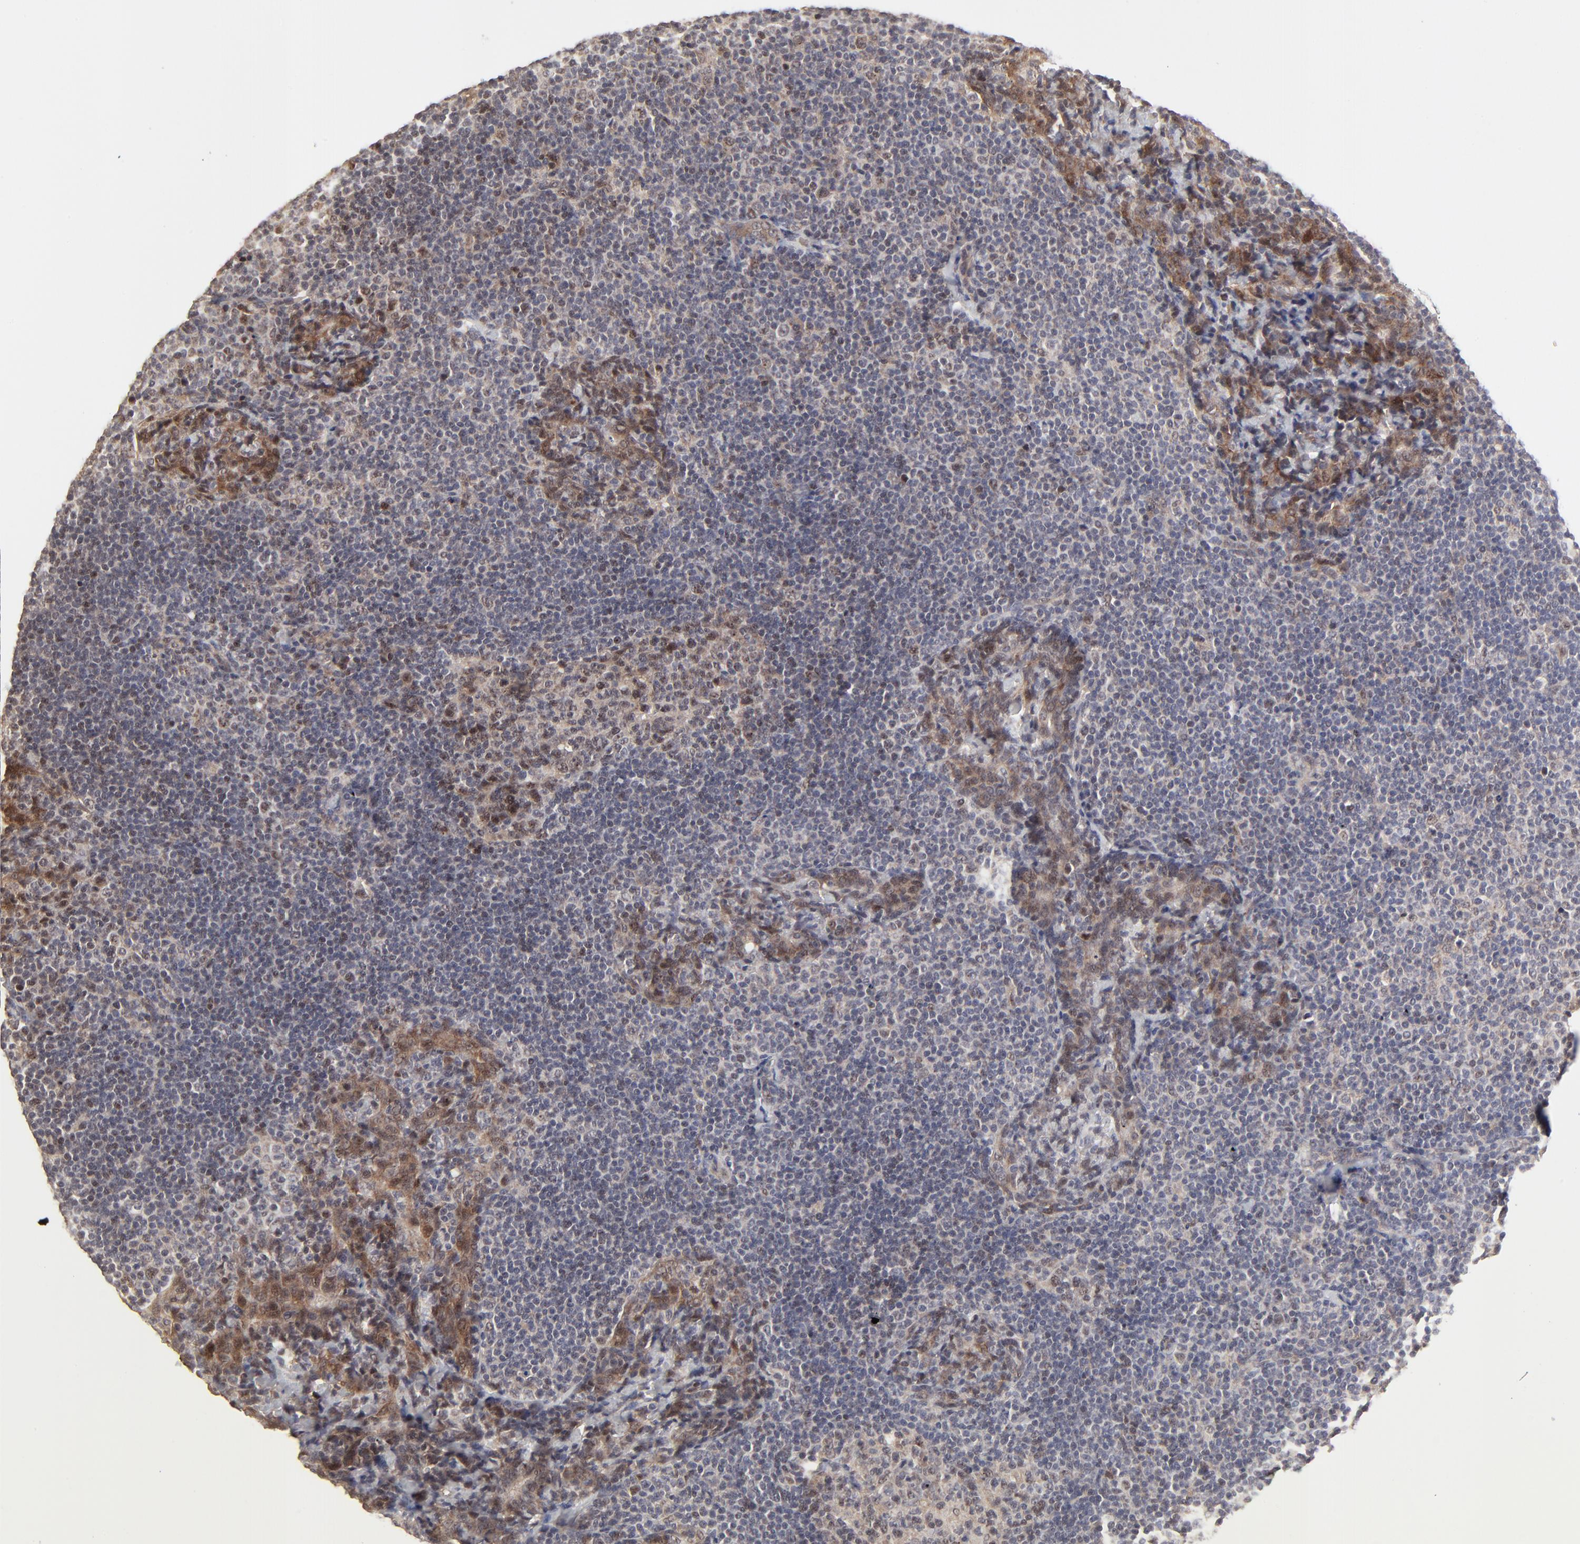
{"staining": {"intensity": "weak", "quantity": ">75%", "location": "cytoplasmic/membranous"}, "tissue": "lymph node", "cell_type": "Germinal center cells", "image_type": "normal", "snomed": [{"axis": "morphology", "description": "Normal tissue, NOS"}, {"axis": "morphology", "description": "Uncertain malignant potential"}, {"axis": "topography", "description": "Lymph node"}, {"axis": "topography", "description": "Salivary gland, NOS"}], "caption": "Brown immunohistochemical staining in unremarkable human lymph node demonstrates weak cytoplasmic/membranous expression in approximately >75% of germinal center cells.", "gene": "FRMD8", "patient": {"sex": "female", "age": 51}}